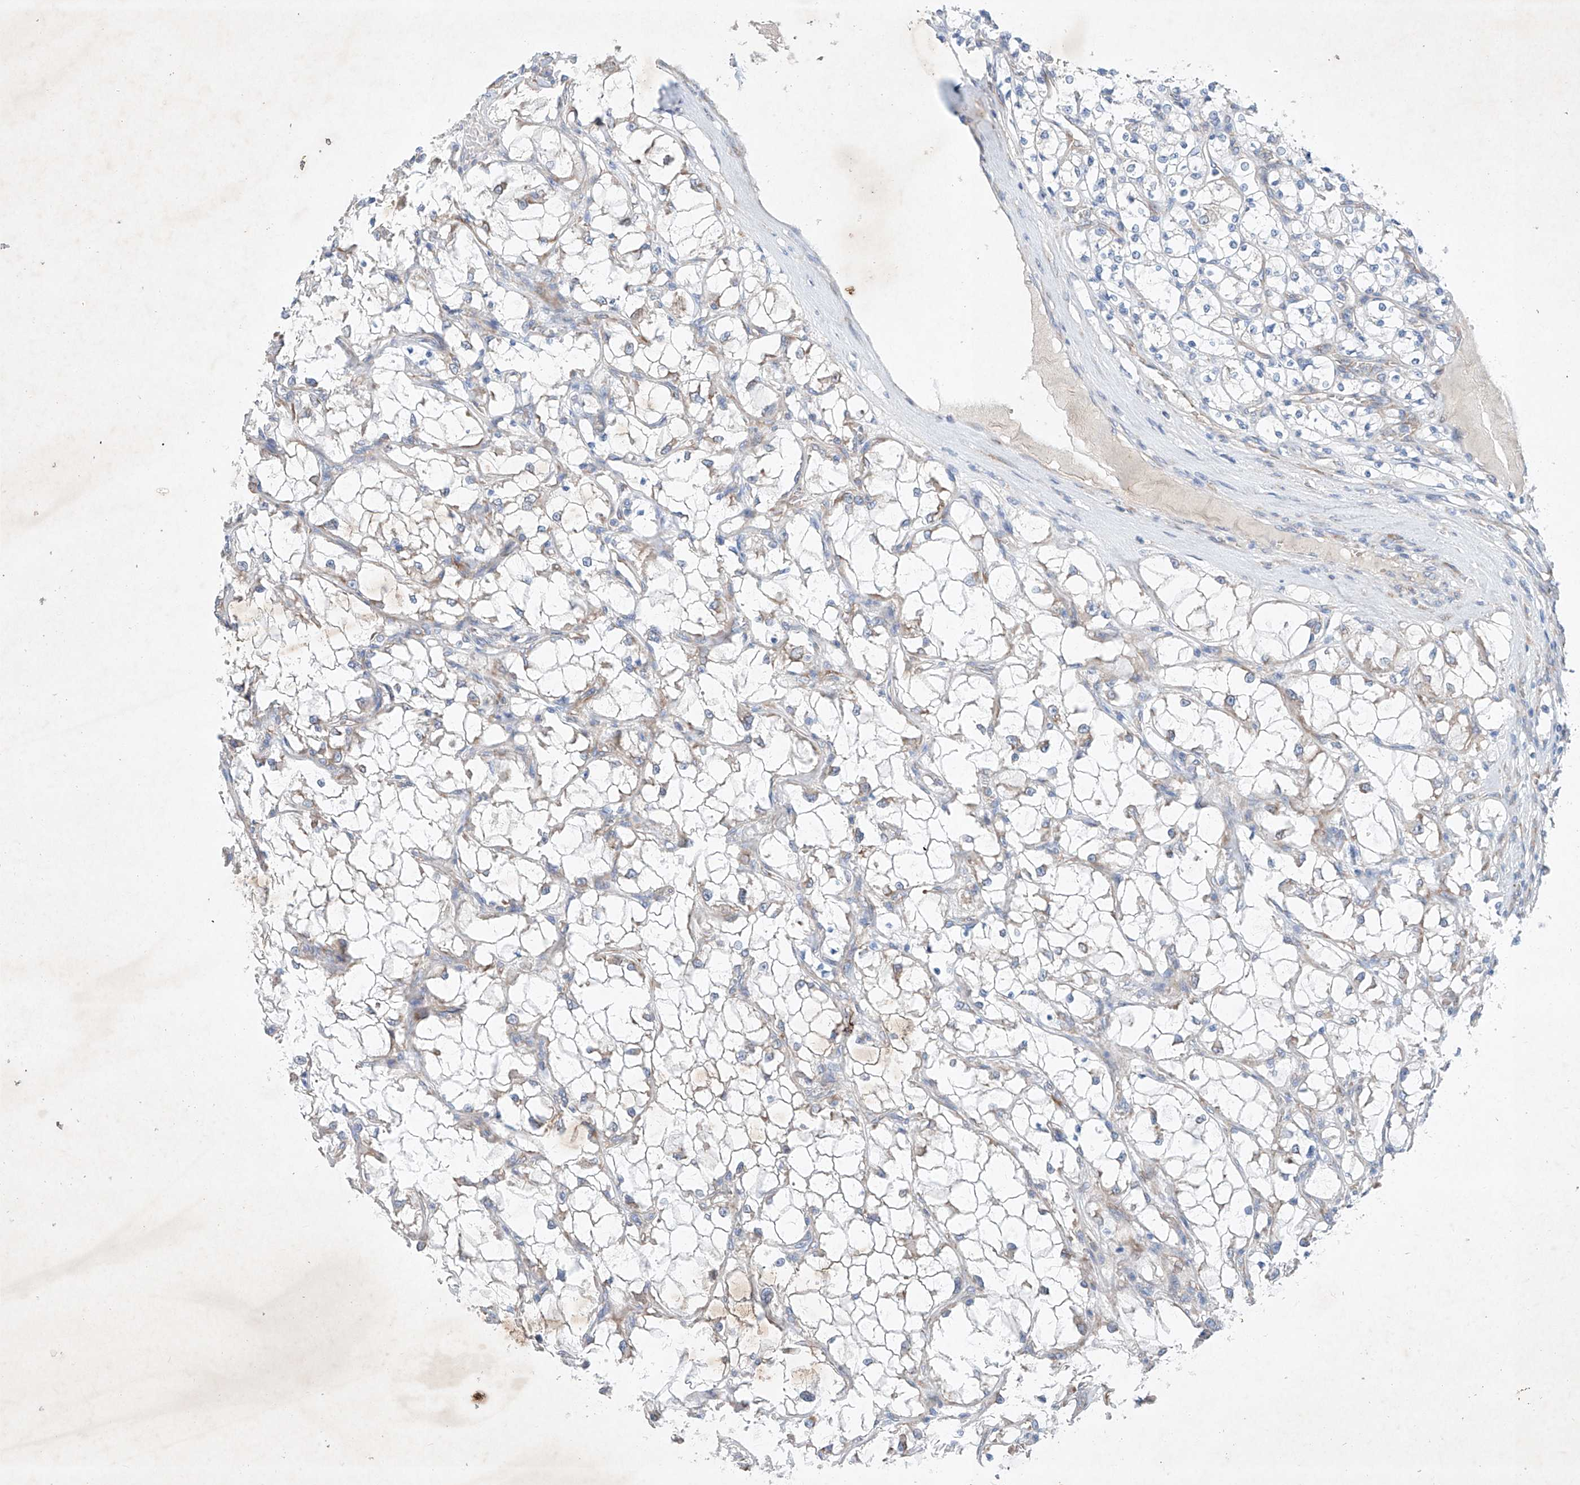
{"staining": {"intensity": "negative", "quantity": "none", "location": "none"}, "tissue": "renal cancer", "cell_type": "Tumor cells", "image_type": "cancer", "snomed": [{"axis": "morphology", "description": "Adenocarcinoma, NOS"}, {"axis": "topography", "description": "Kidney"}], "caption": "Photomicrograph shows no protein expression in tumor cells of adenocarcinoma (renal) tissue.", "gene": "FASTK", "patient": {"sex": "female", "age": 69}}